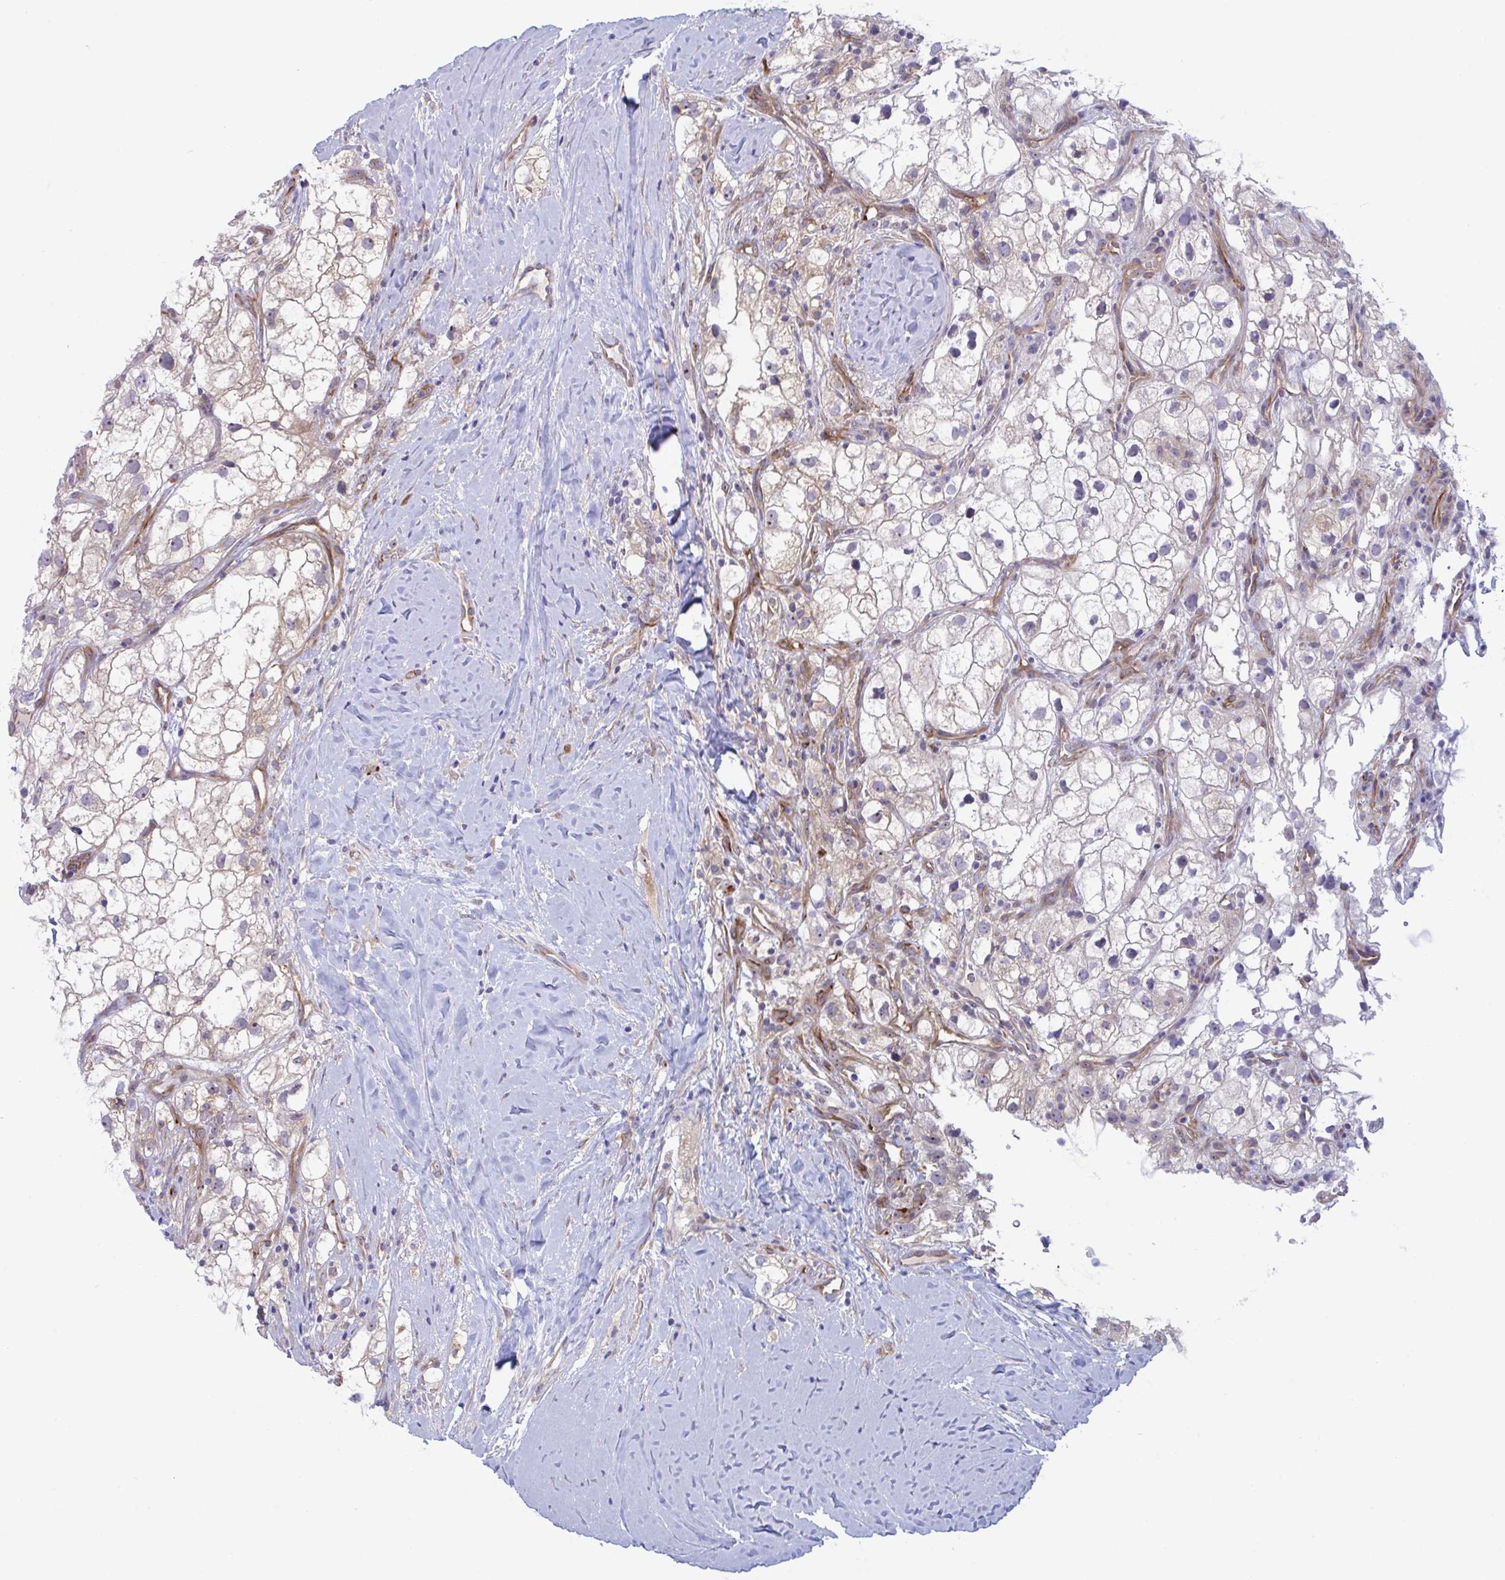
{"staining": {"intensity": "weak", "quantity": "<25%", "location": "cytoplasmic/membranous"}, "tissue": "renal cancer", "cell_type": "Tumor cells", "image_type": "cancer", "snomed": [{"axis": "morphology", "description": "Adenocarcinoma, NOS"}, {"axis": "topography", "description": "Kidney"}], "caption": "This micrograph is of renal cancer (adenocarcinoma) stained with immunohistochemistry to label a protein in brown with the nuclei are counter-stained blue. There is no positivity in tumor cells.", "gene": "PRRT4", "patient": {"sex": "male", "age": 59}}